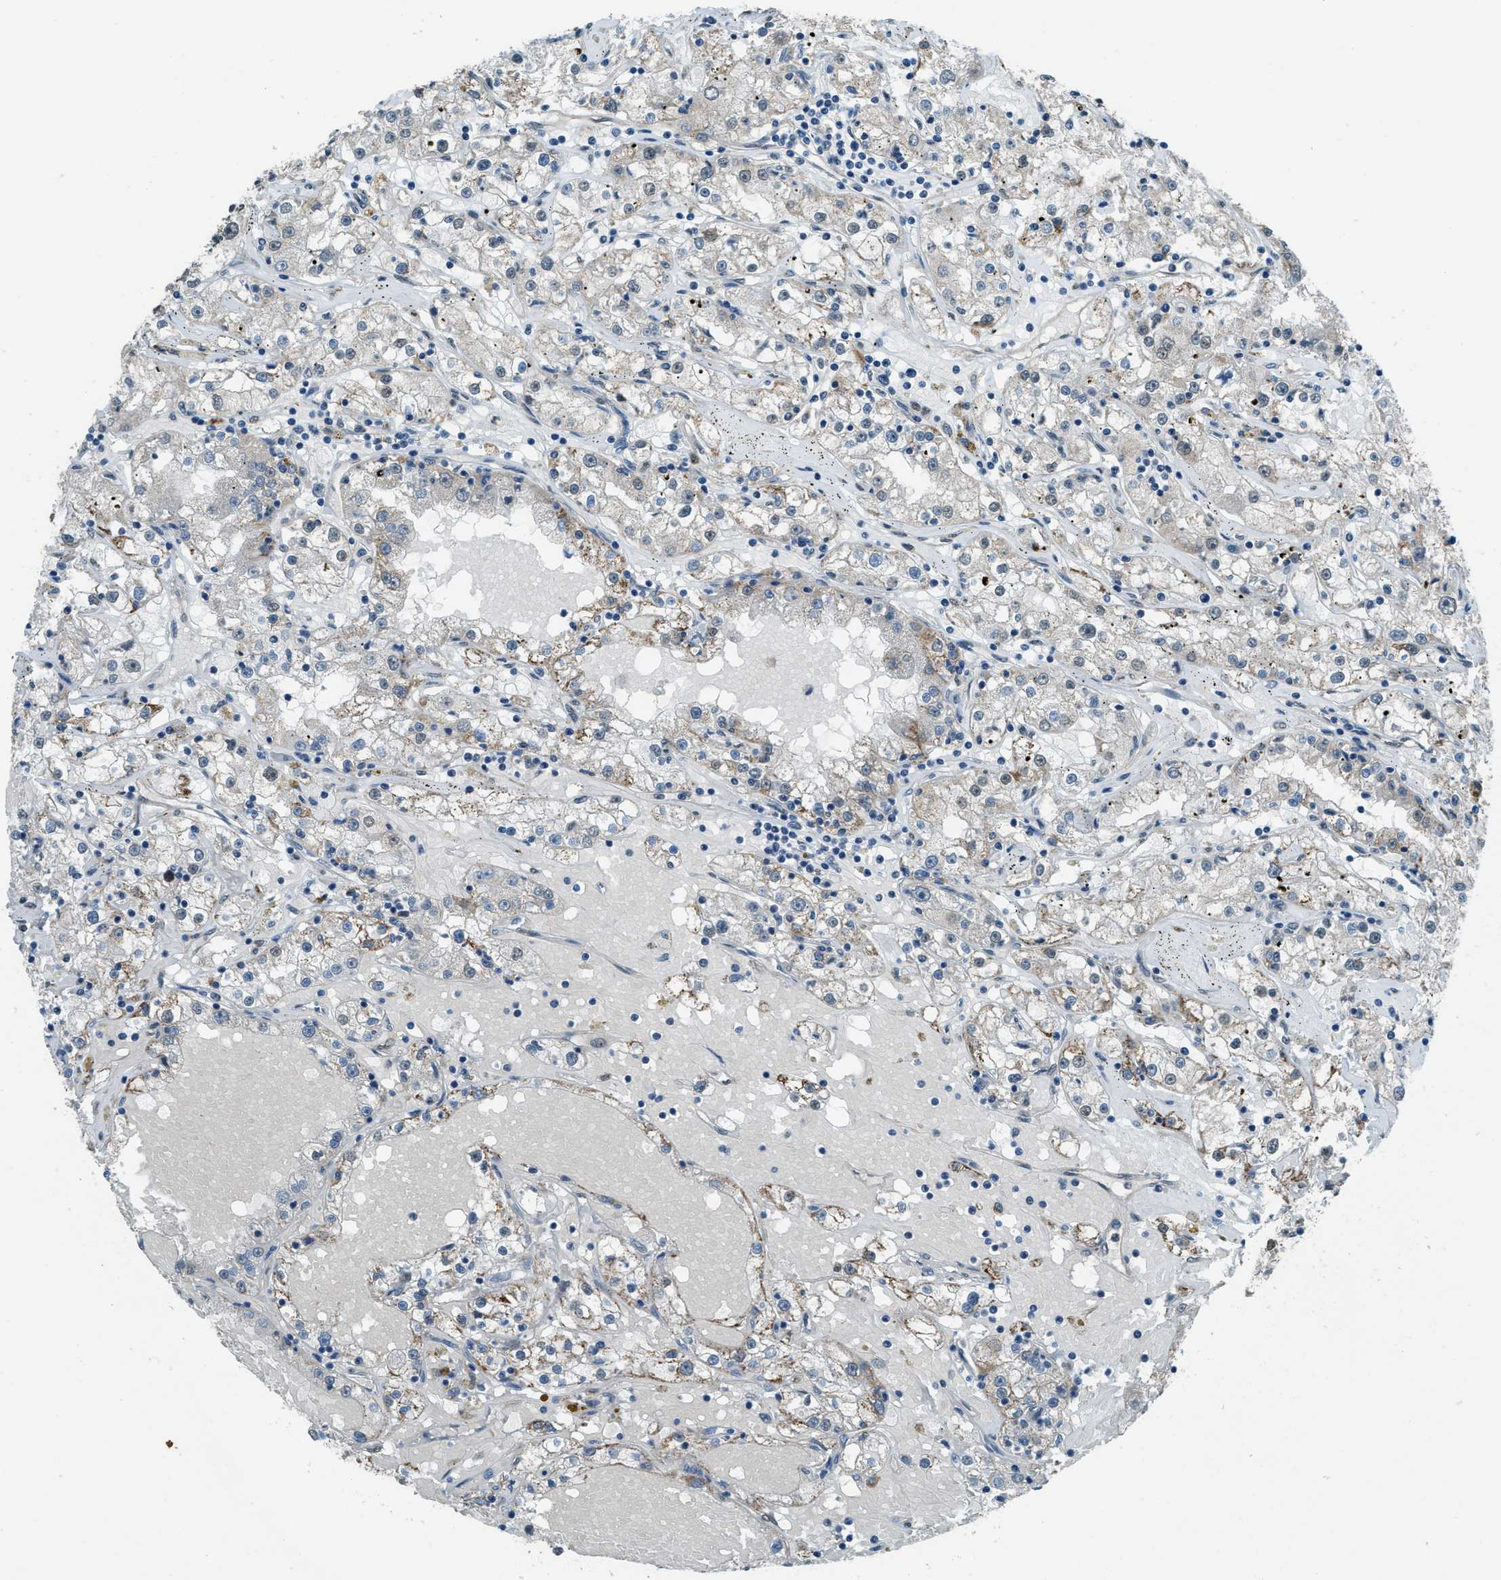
{"staining": {"intensity": "negative", "quantity": "none", "location": "none"}, "tissue": "renal cancer", "cell_type": "Tumor cells", "image_type": "cancer", "snomed": [{"axis": "morphology", "description": "Adenocarcinoma, NOS"}, {"axis": "topography", "description": "Kidney"}], "caption": "Human adenocarcinoma (renal) stained for a protein using immunohistochemistry shows no positivity in tumor cells.", "gene": "NPEPL1", "patient": {"sex": "male", "age": 56}}